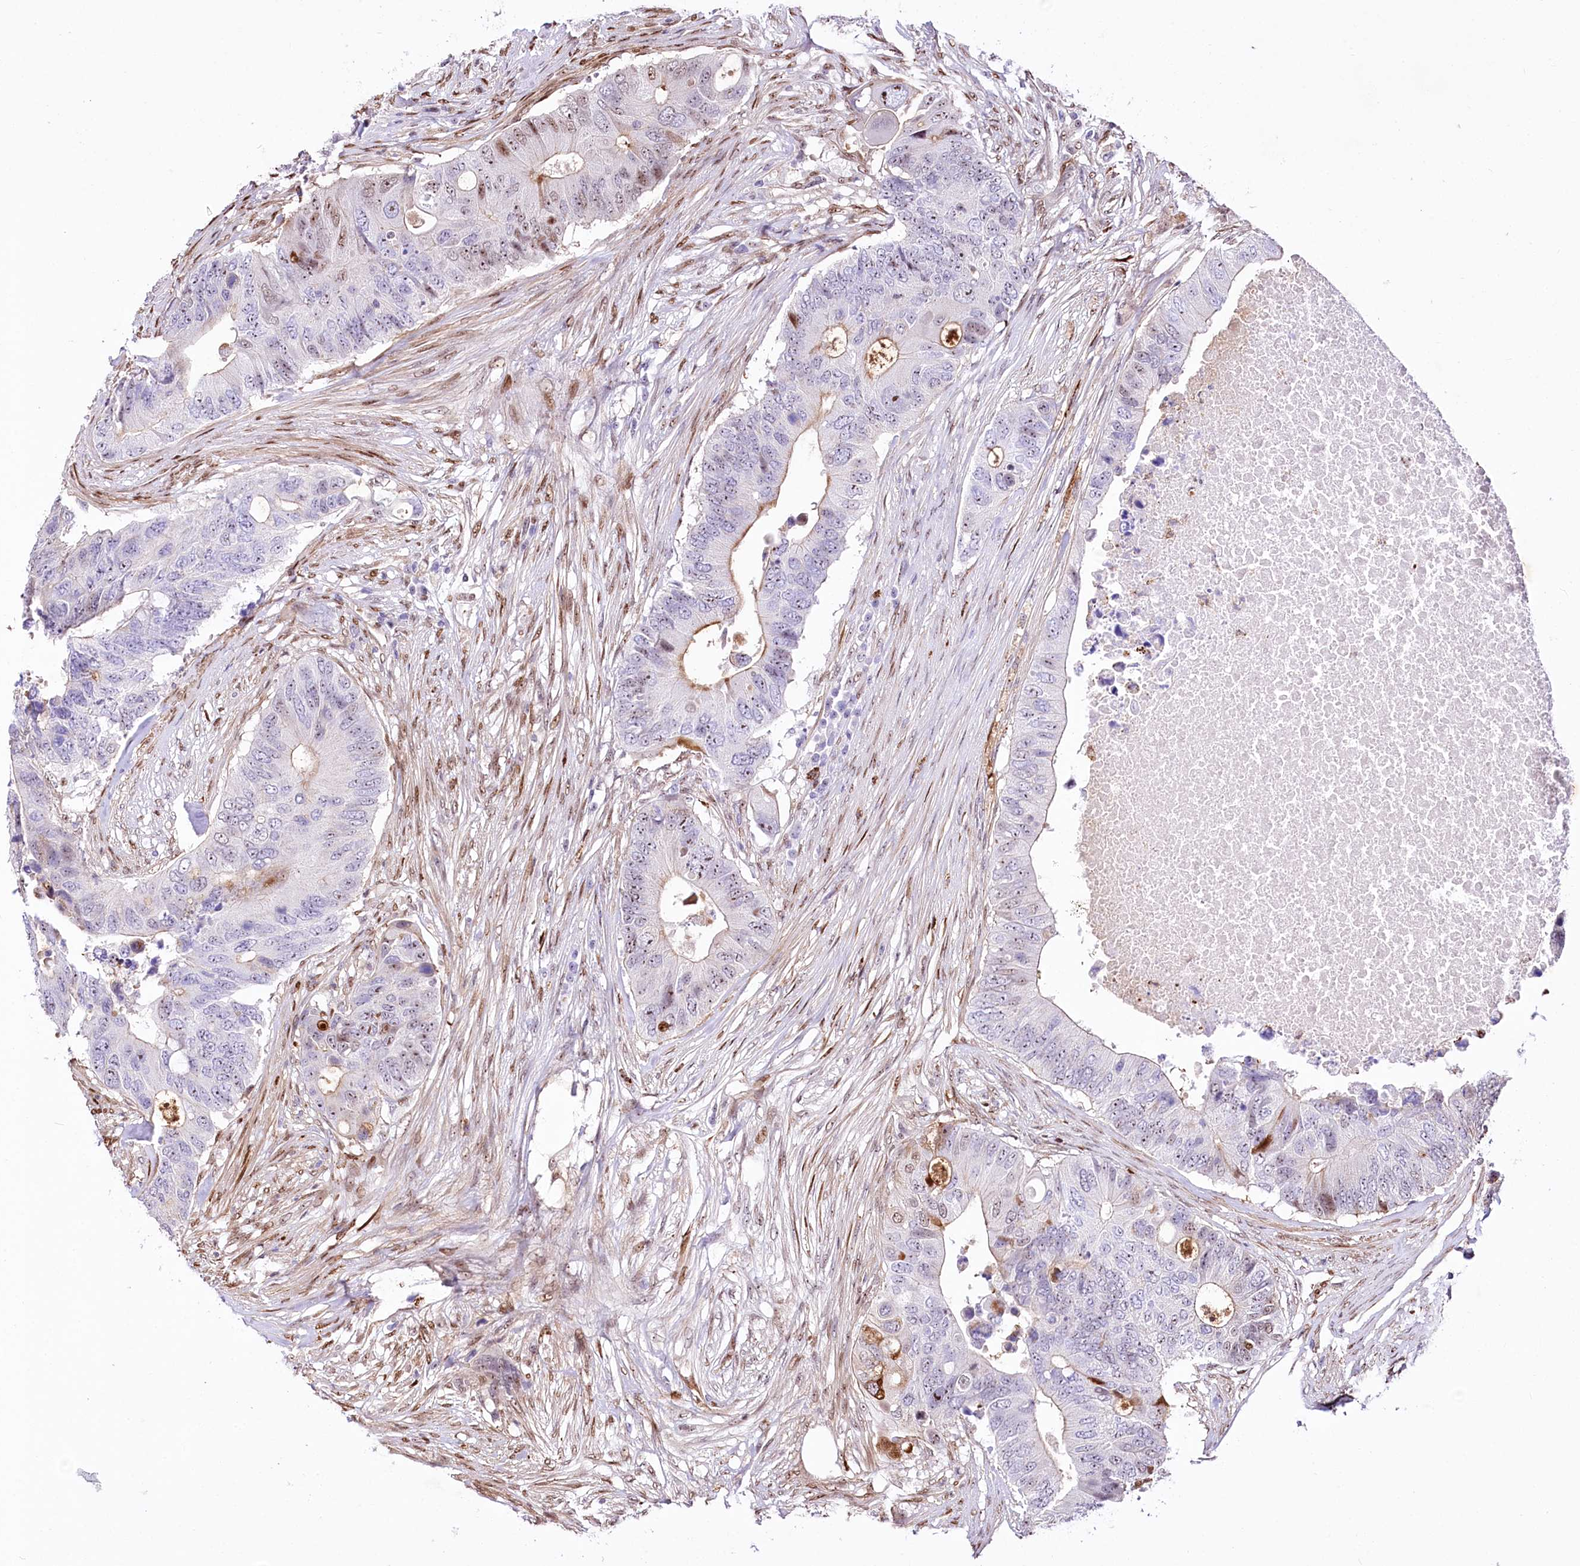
{"staining": {"intensity": "moderate", "quantity": "25%-75%", "location": "cytoplasmic/membranous,nuclear"}, "tissue": "colorectal cancer", "cell_type": "Tumor cells", "image_type": "cancer", "snomed": [{"axis": "morphology", "description": "Adenocarcinoma, NOS"}, {"axis": "topography", "description": "Colon"}], "caption": "A micrograph of colorectal adenocarcinoma stained for a protein reveals moderate cytoplasmic/membranous and nuclear brown staining in tumor cells.", "gene": "PTMS", "patient": {"sex": "male", "age": 71}}